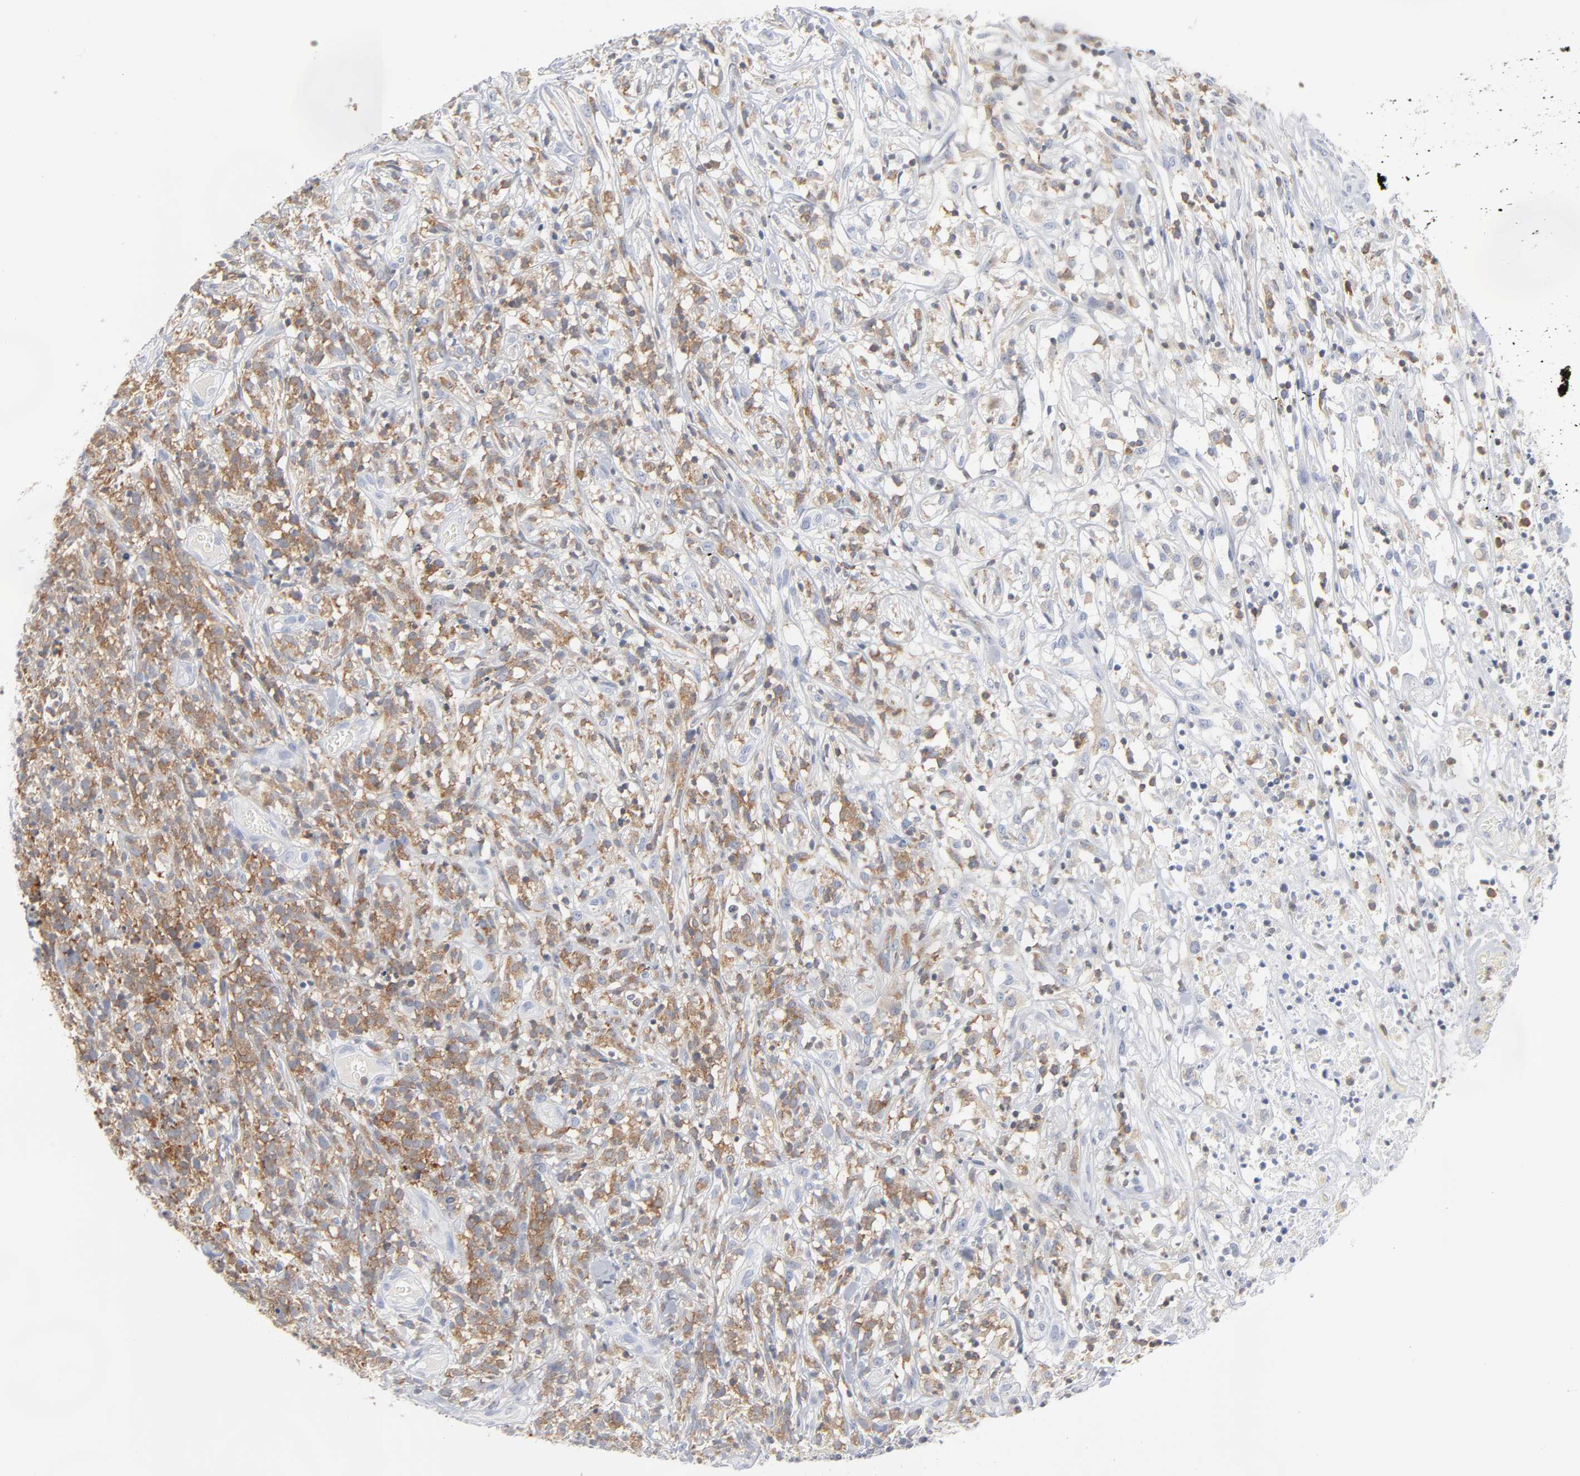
{"staining": {"intensity": "moderate", "quantity": ">75%", "location": "cytoplasmic/membranous"}, "tissue": "lymphoma", "cell_type": "Tumor cells", "image_type": "cancer", "snomed": [{"axis": "morphology", "description": "Malignant lymphoma, non-Hodgkin's type, High grade"}, {"axis": "topography", "description": "Lymph node"}], "caption": "Malignant lymphoma, non-Hodgkin's type (high-grade) stained with DAB (3,3'-diaminobenzidine) immunohistochemistry shows medium levels of moderate cytoplasmic/membranous positivity in approximately >75% of tumor cells. The protein of interest is shown in brown color, while the nuclei are stained blue.", "gene": "PTK2B", "patient": {"sex": "female", "age": 73}}